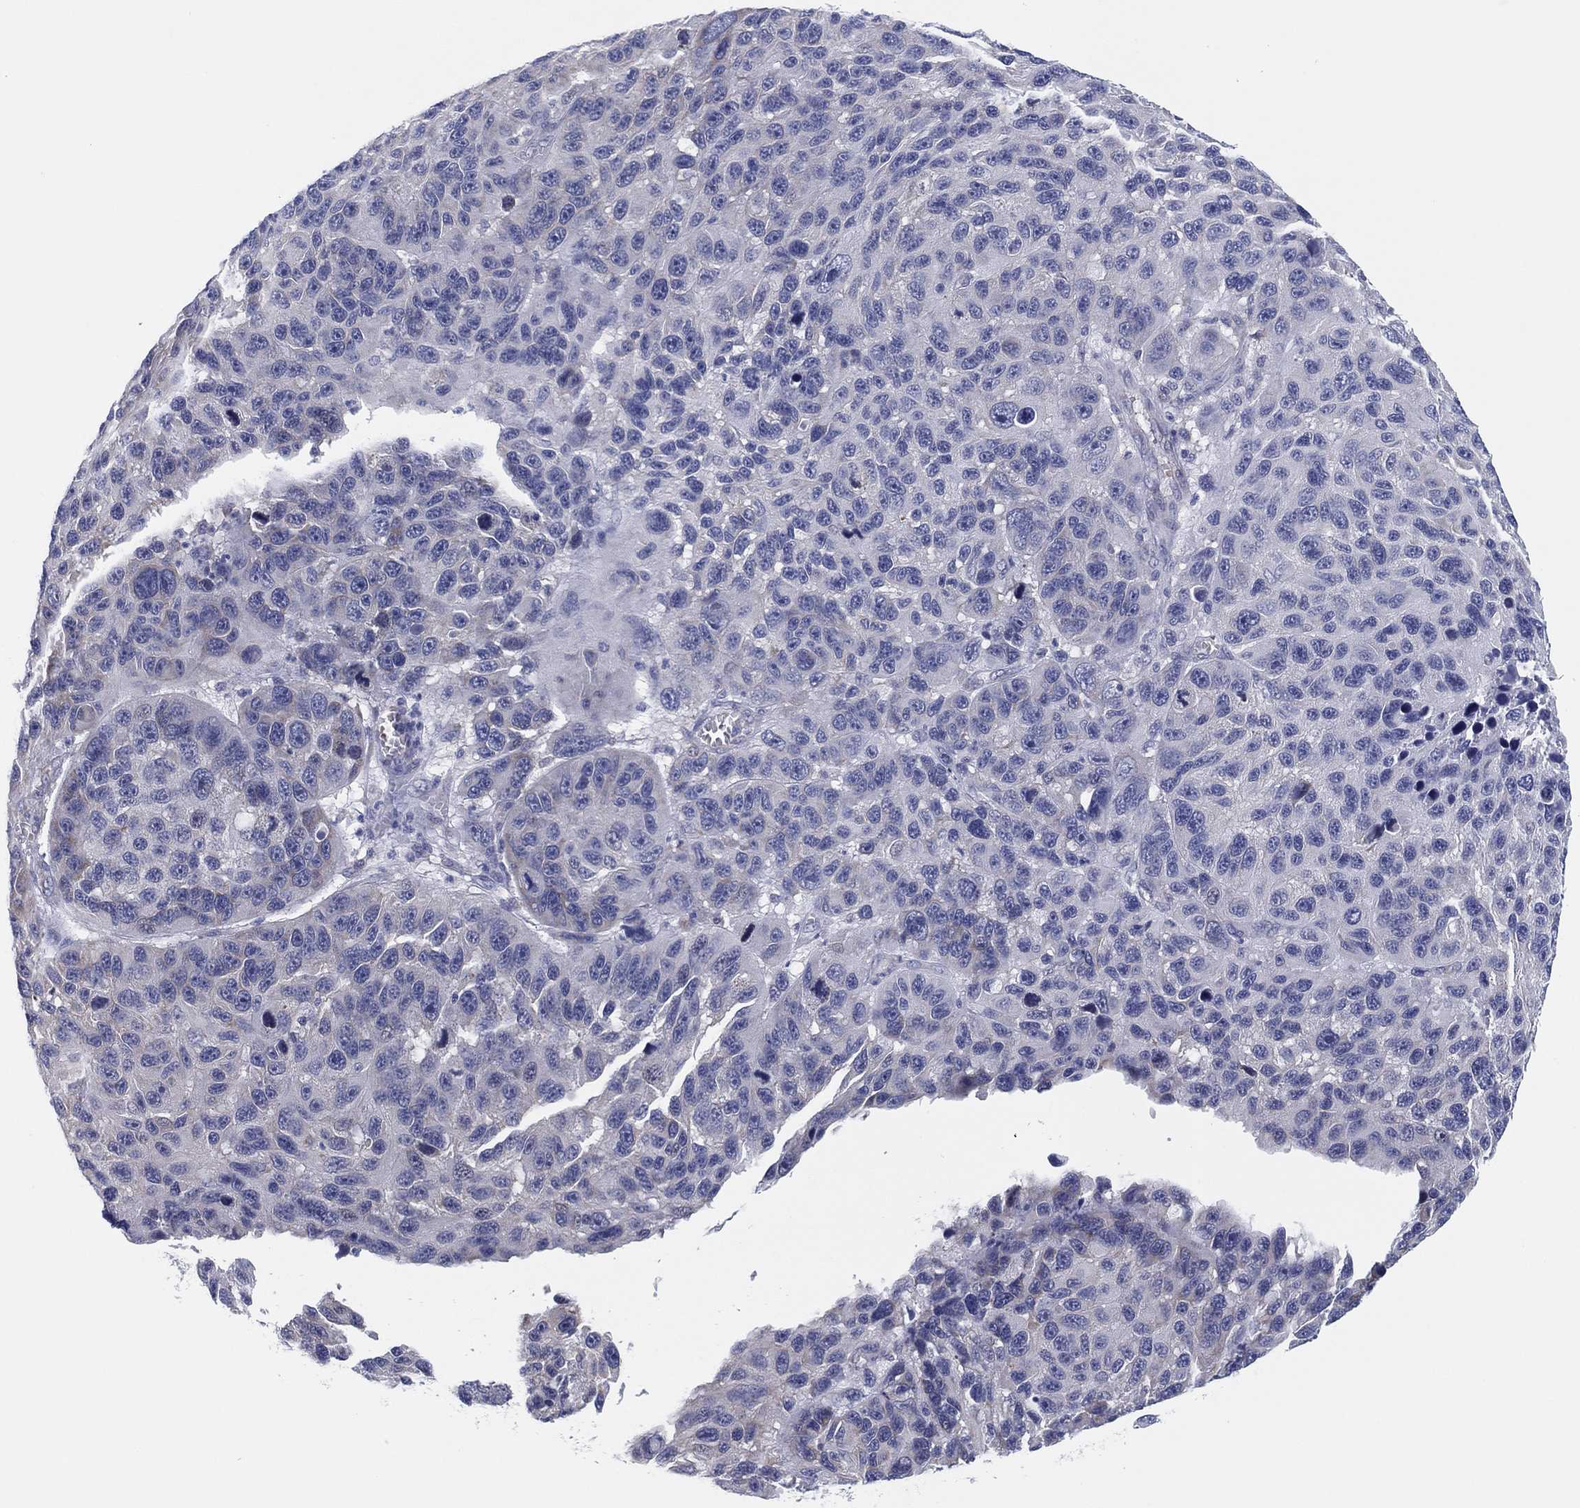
{"staining": {"intensity": "negative", "quantity": "none", "location": "none"}, "tissue": "melanoma", "cell_type": "Tumor cells", "image_type": "cancer", "snomed": [{"axis": "morphology", "description": "Malignant melanoma, NOS"}, {"axis": "topography", "description": "Skin"}], "caption": "A photomicrograph of malignant melanoma stained for a protein demonstrates no brown staining in tumor cells. (DAB IHC with hematoxylin counter stain).", "gene": "HEATR4", "patient": {"sex": "male", "age": 53}}